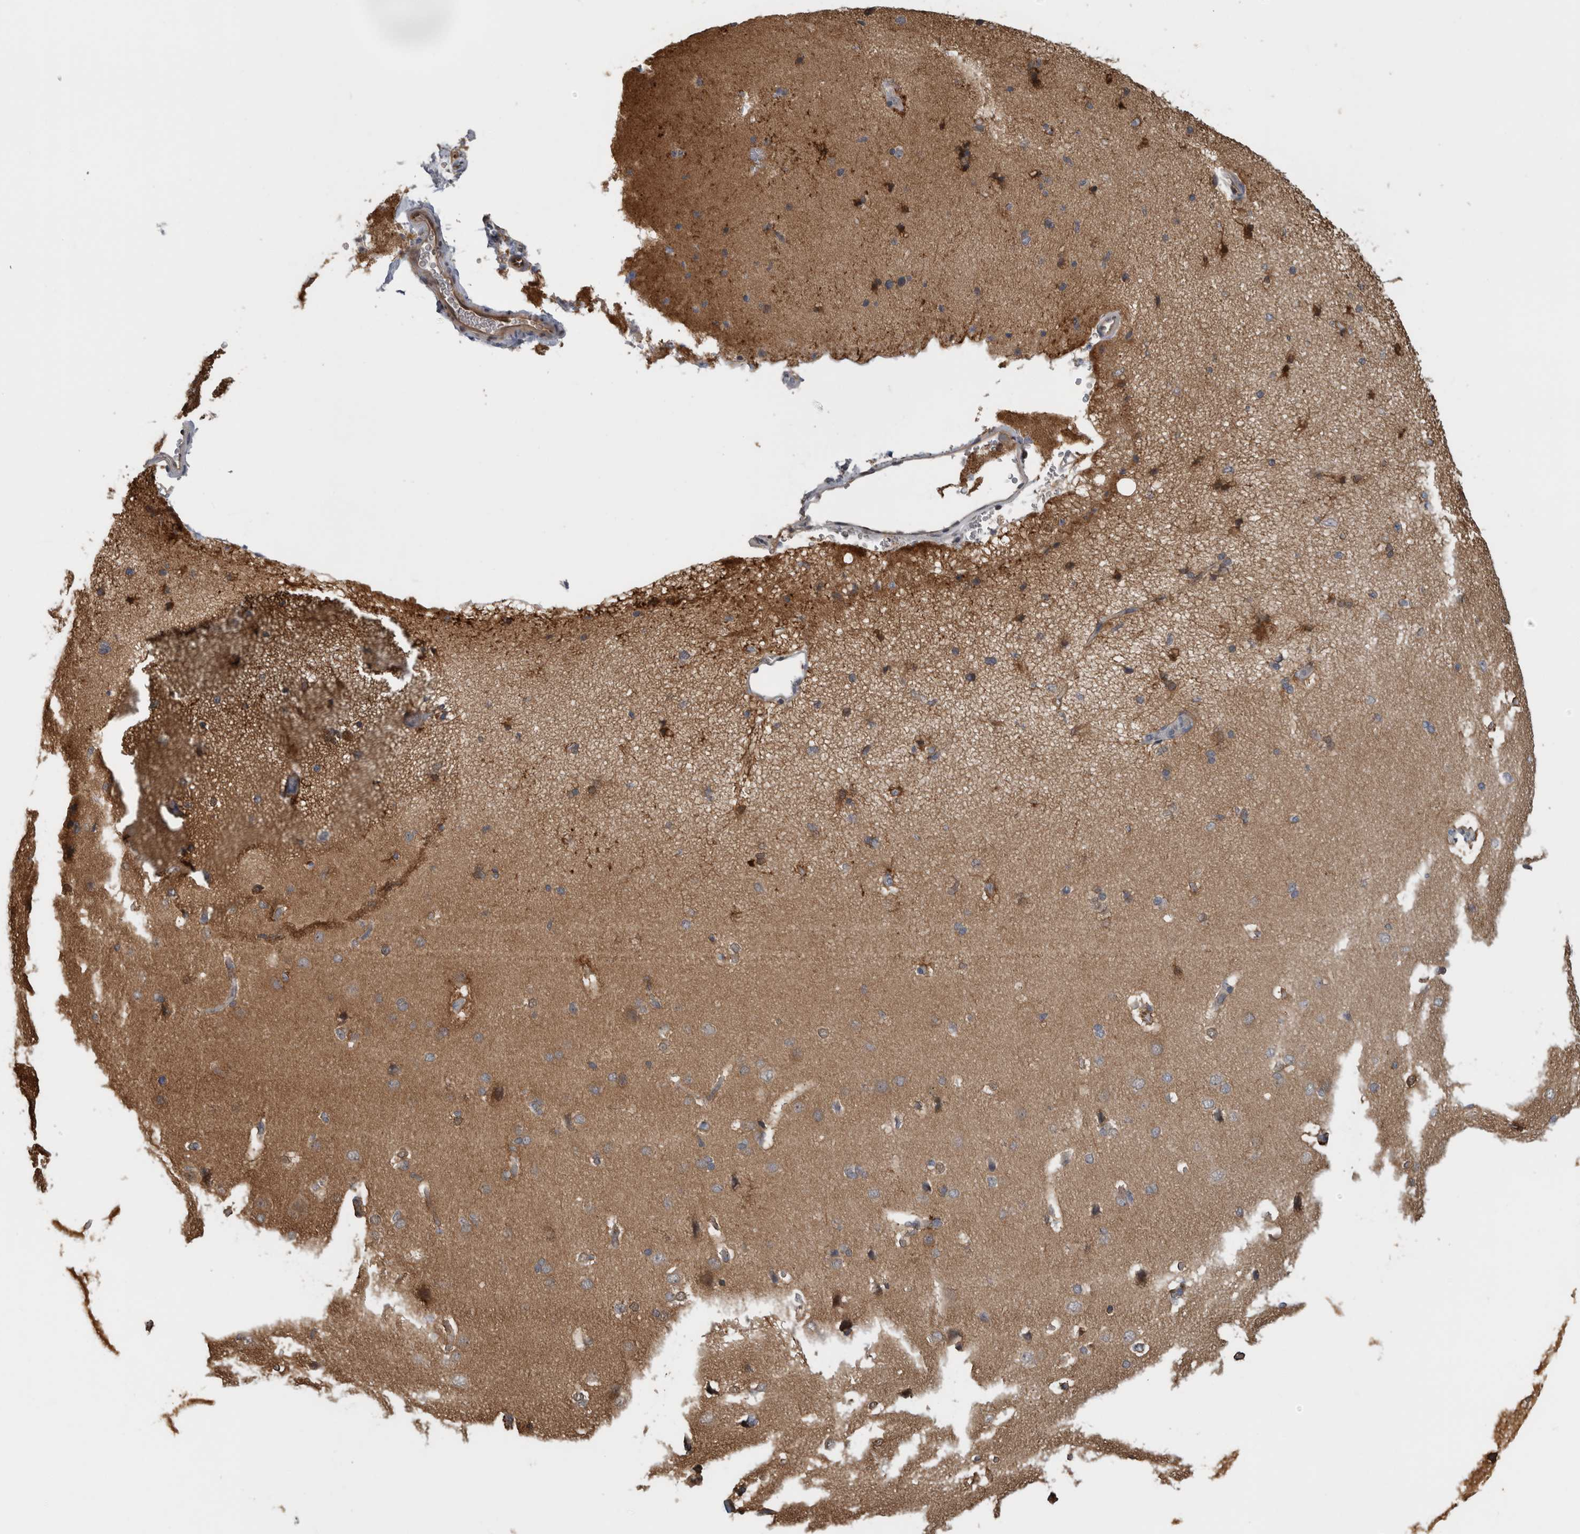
{"staining": {"intensity": "weak", "quantity": "25%-75%", "location": "cytoplasmic/membranous"}, "tissue": "cerebral cortex", "cell_type": "Endothelial cells", "image_type": "normal", "snomed": [{"axis": "morphology", "description": "Normal tissue, NOS"}, {"axis": "topography", "description": "Cerebral cortex"}], "caption": "A low amount of weak cytoplasmic/membranous expression is present in approximately 25%-75% of endothelial cells in normal cerebral cortex.", "gene": "USH1G", "patient": {"sex": "male", "age": 62}}